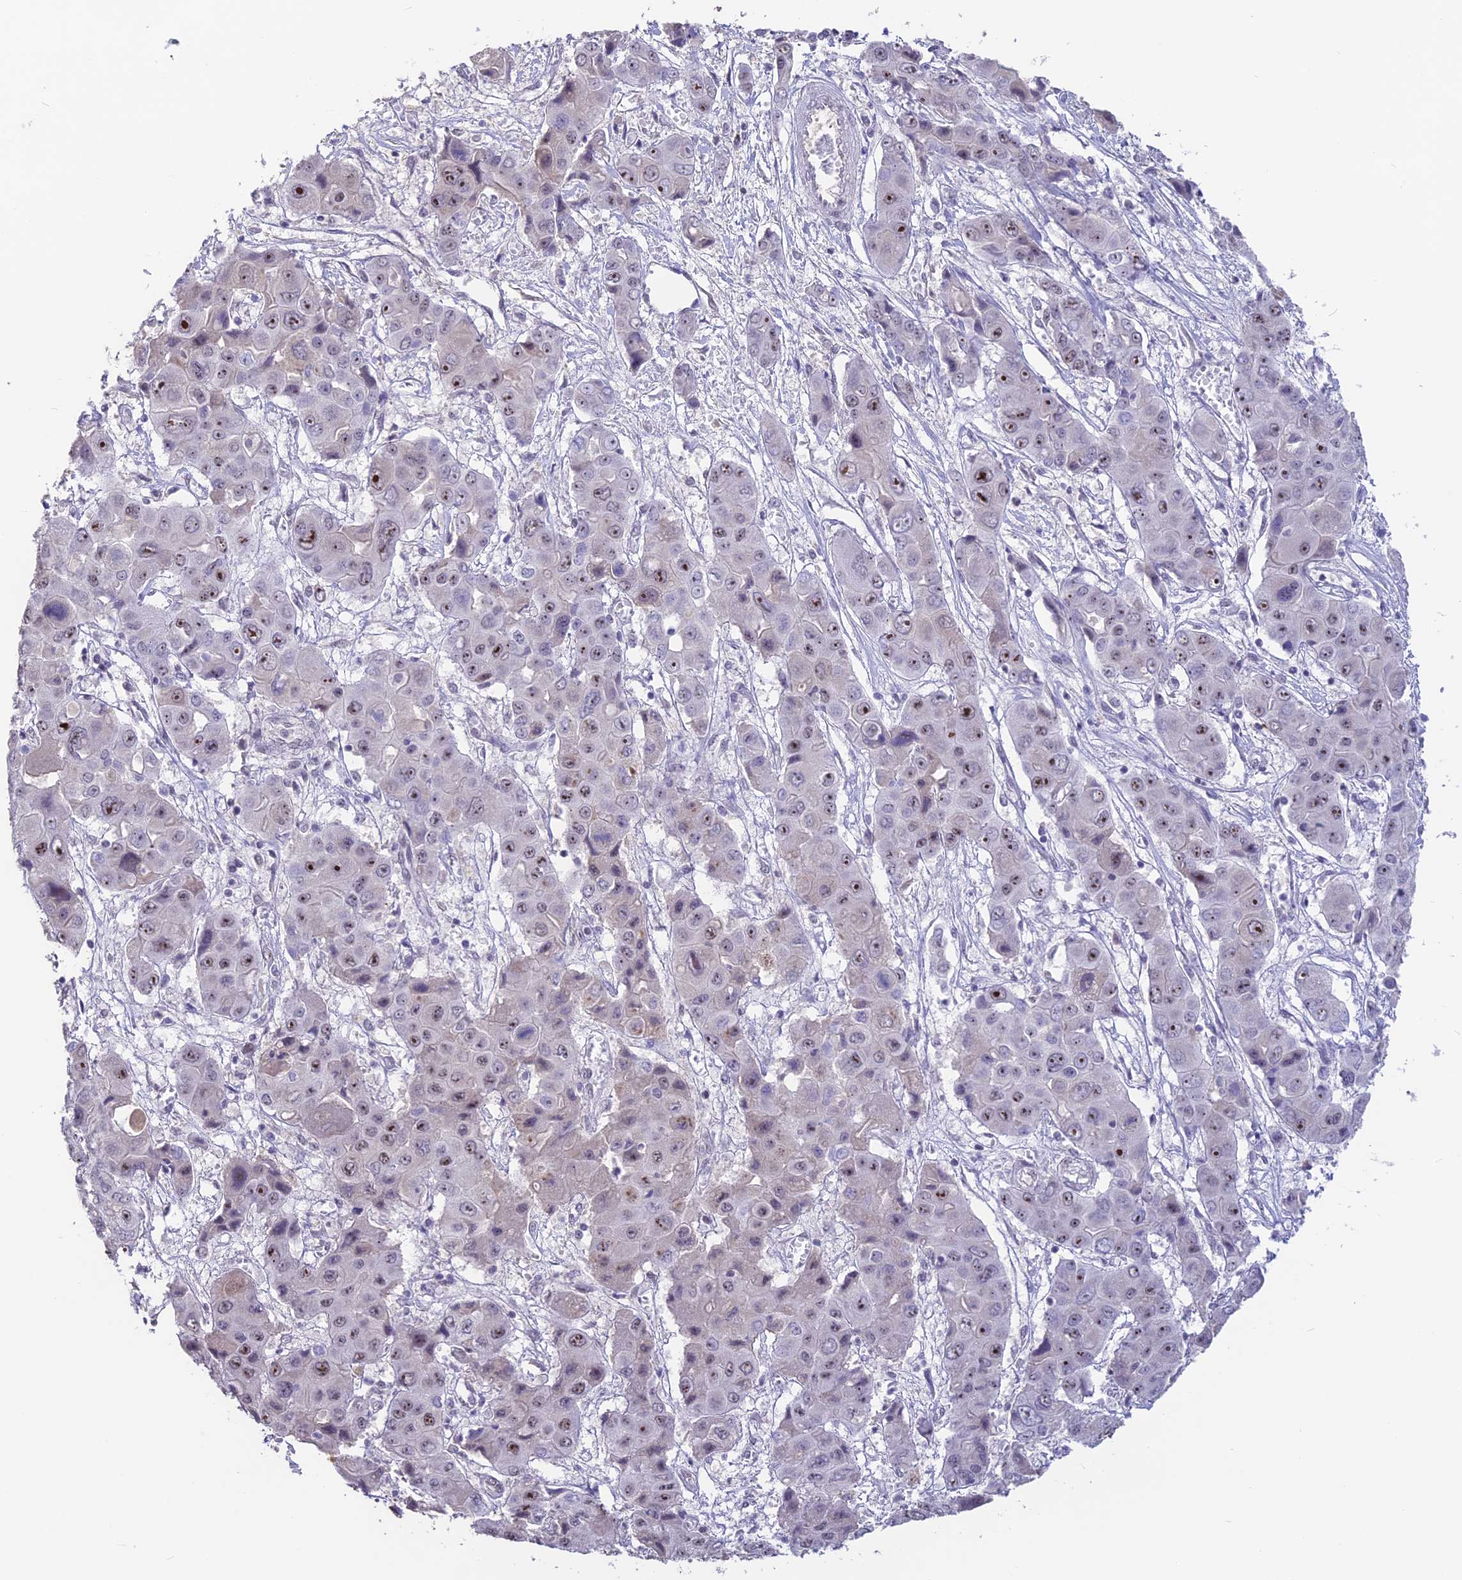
{"staining": {"intensity": "moderate", "quantity": "<25%", "location": "nuclear"}, "tissue": "liver cancer", "cell_type": "Tumor cells", "image_type": "cancer", "snomed": [{"axis": "morphology", "description": "Cholangiocarcinoma"}, {"axis": "topography", "description": "Liver"}], "caption": "DAB (3,3'-diaminobenzidine) immunohistochemical staining of liver cancer (cholangiocarcinoma) demonstrates moderate nuclear protein staining in approximately <25% of tumor cells.", "gene": "SETD2", "patient": {"sex": "male", "age": 67}}